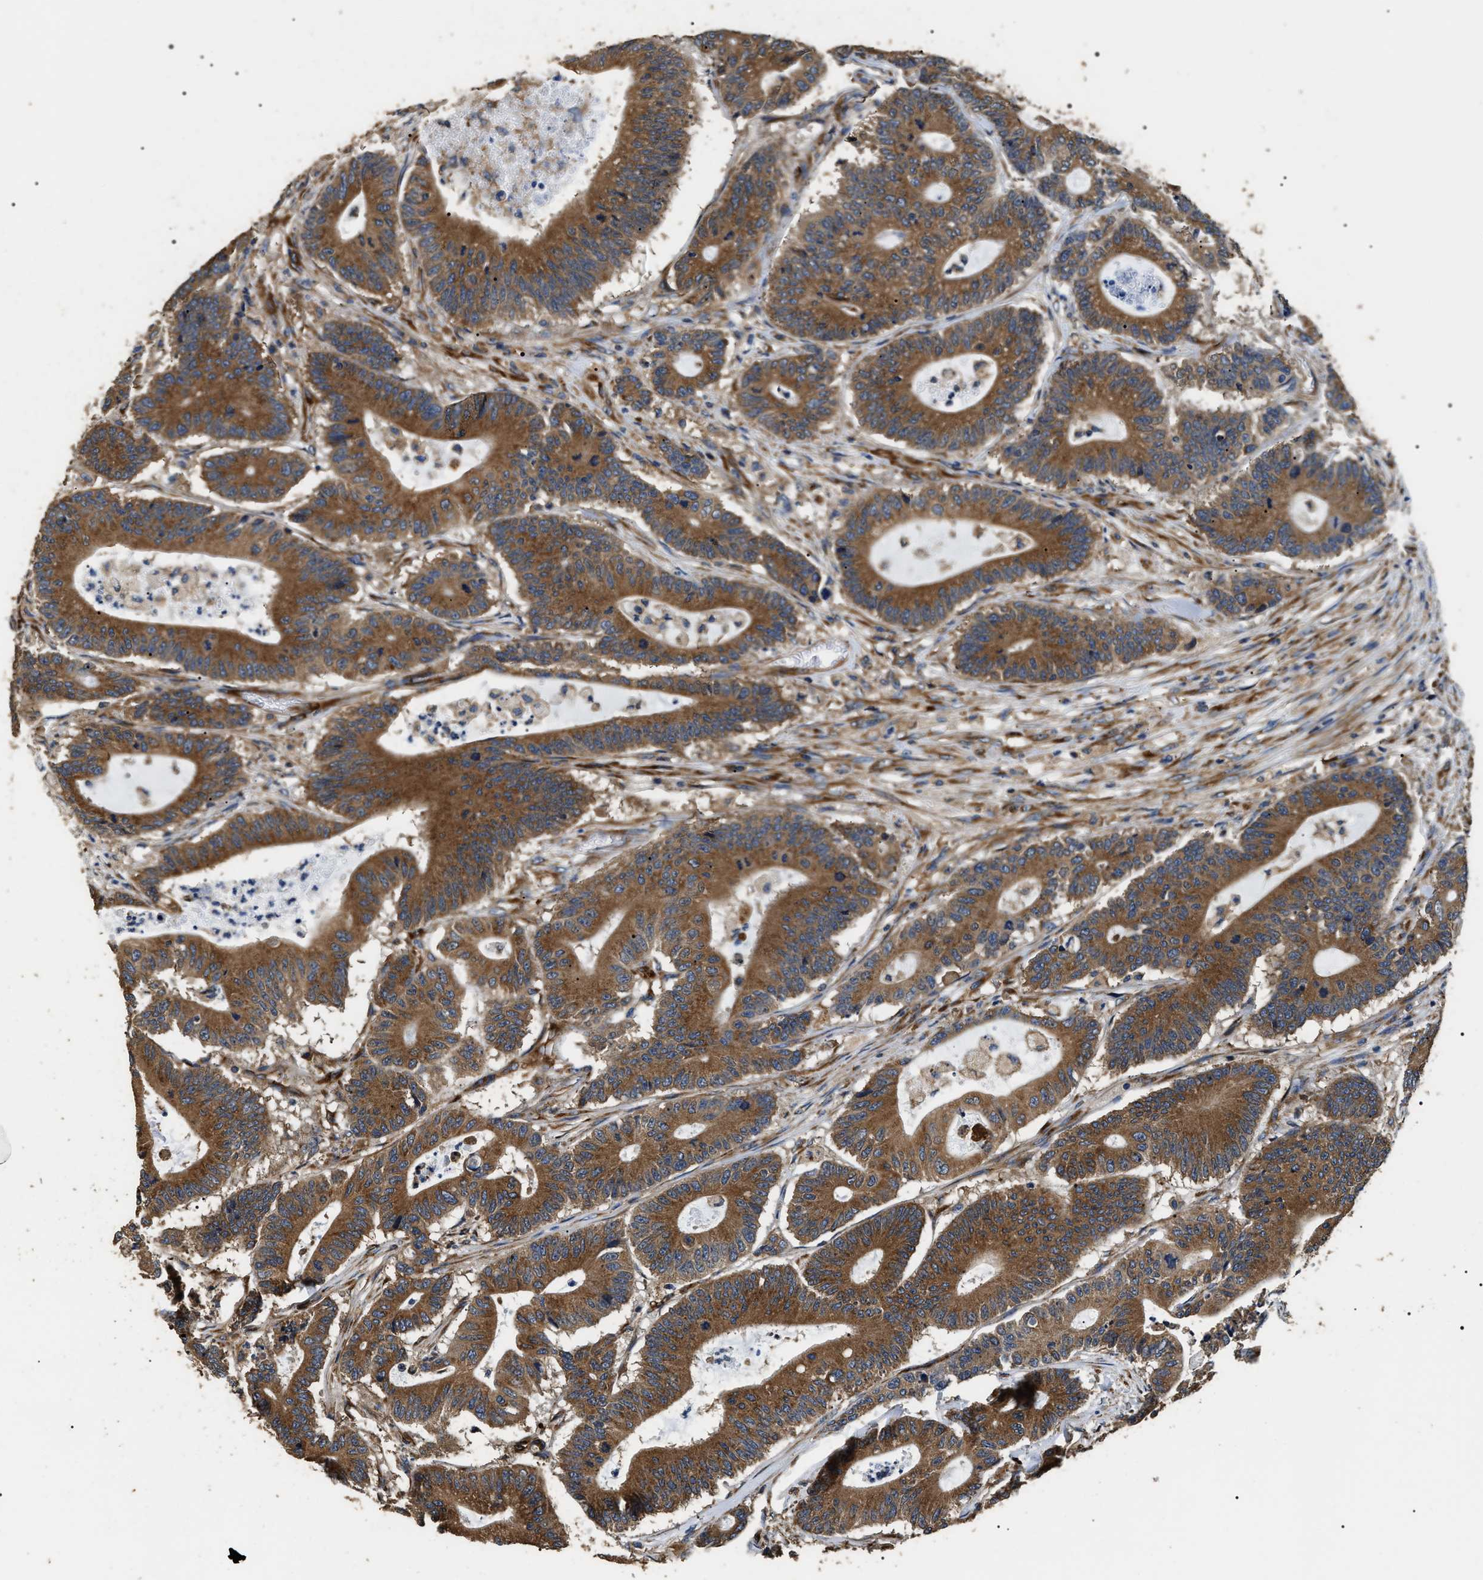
{"staining": {"intensity": "moderate", "quantity": ">75%", "location": "cytoplasmic/membranous"}, "tissue": "colorectal cancer", "cell_type": "Tumor cells", "image_type": "cancer", "snomed": [{"axis": "morphology", "description": "Adenocarcinoma, NOS"}, {"axis": "topography", "description": "Colon"}], "caption": "Adenocarcinoma (colorectal) stained with DAB (3,3'-diaminobenzidine) IHC reveals medium levels of moderate cytoplasmic/membranous staining in about >75% of tumor cells.", "gene": "KTN1", "patient": {"sex": "female", "age": 84}}